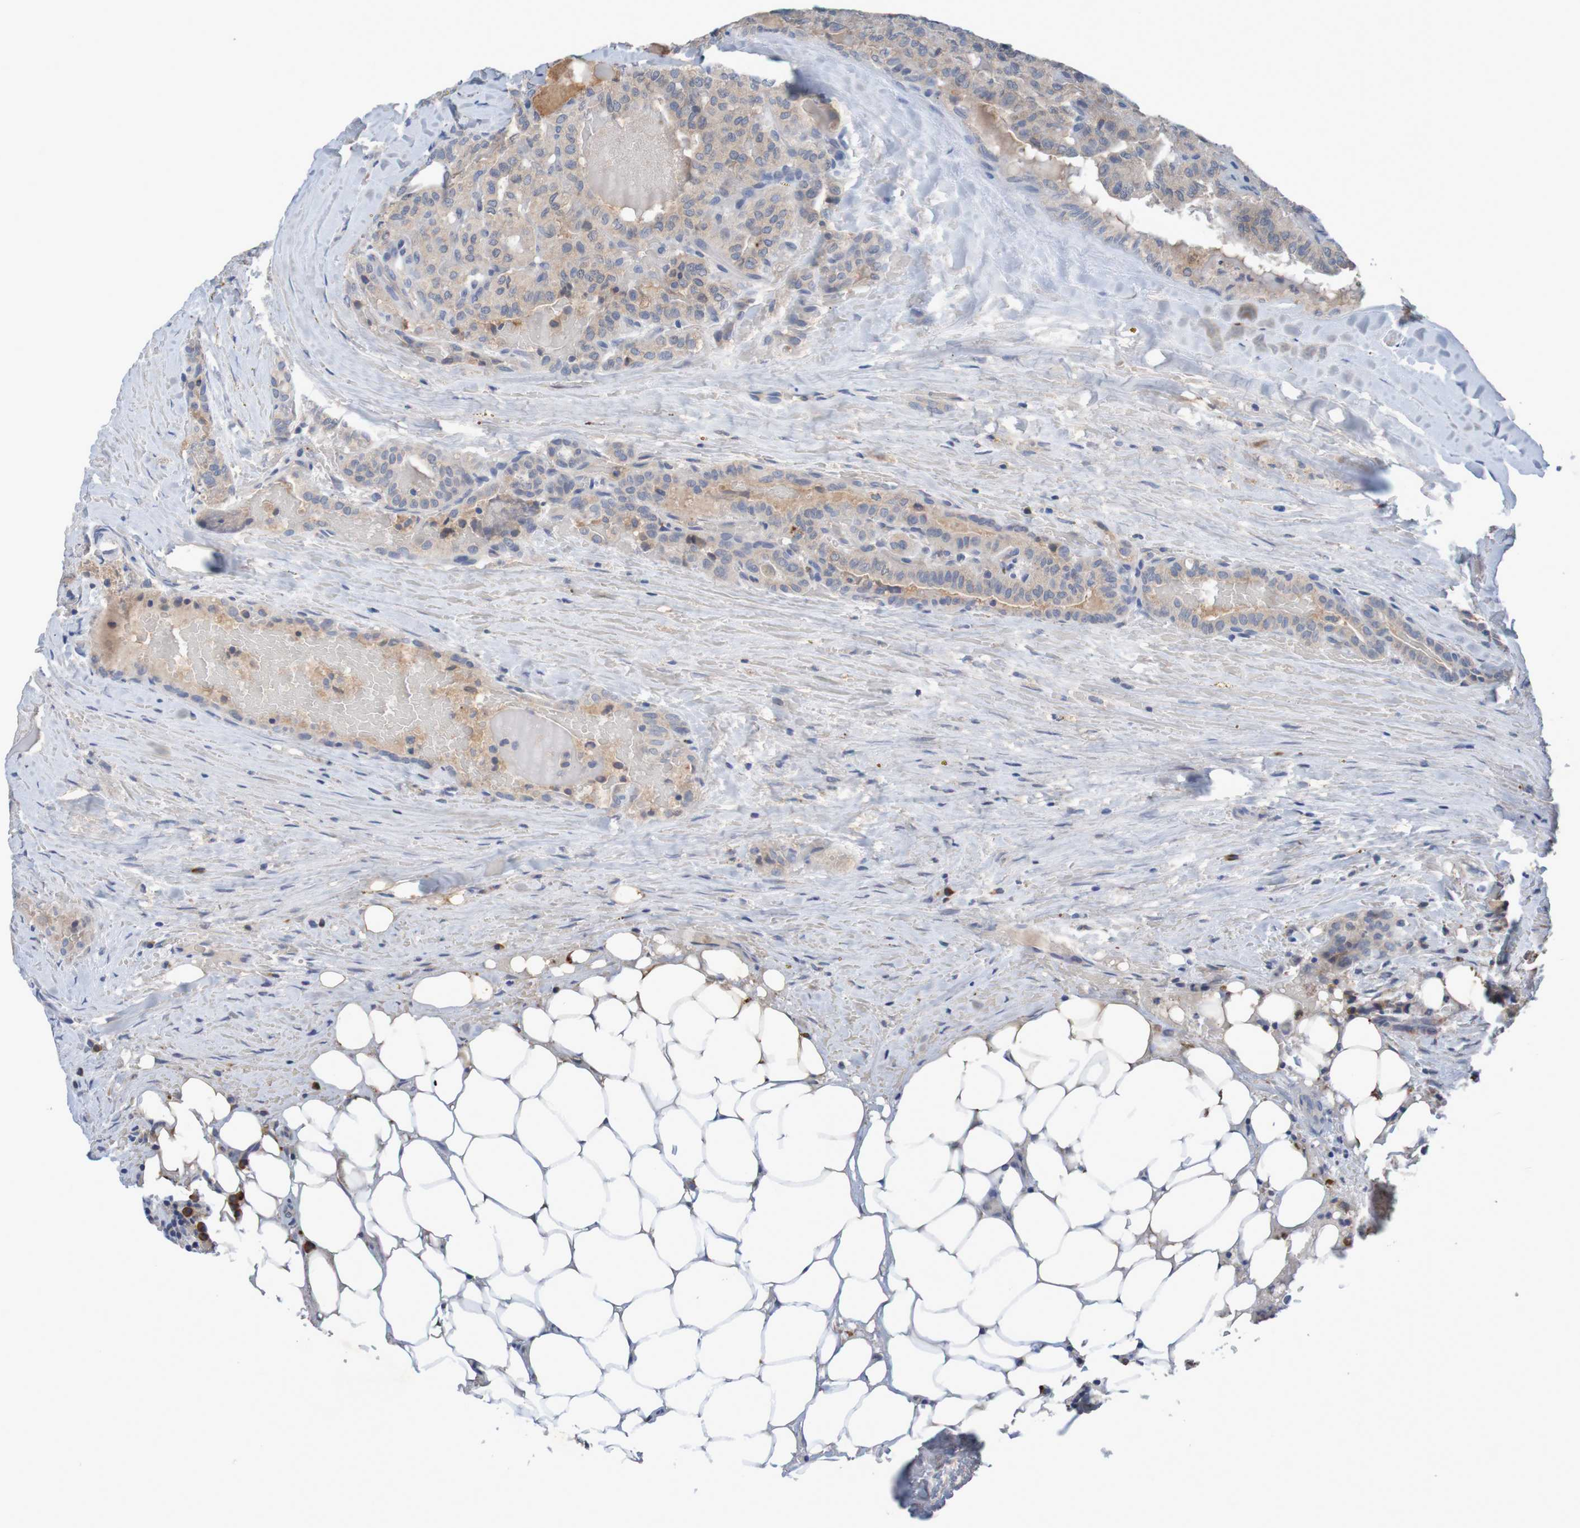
{"staining": {"intensity": "weak", "quantity": ">75%", "location": "cytoplasmic/membranous"}, "tissue": "head and neck cancer", "cell_type": "Tumor cells", "image_type": "cancer", "snomed": [{"axis": "morphology", "description": "Squamous cell carcinoma, NOS"}, {"axis": "topography", "description": "Oral tissue"}, {"axis": "topography", "description": "Head-Neck"}], "caption": "Tumor cells demonstrate weak cytoplasmic/membranous staining in approximately >75% of cells in head and neck squamous cell carcinoma.", "gene": "LTA", "patient": {"sex": "female", "age": 50}}